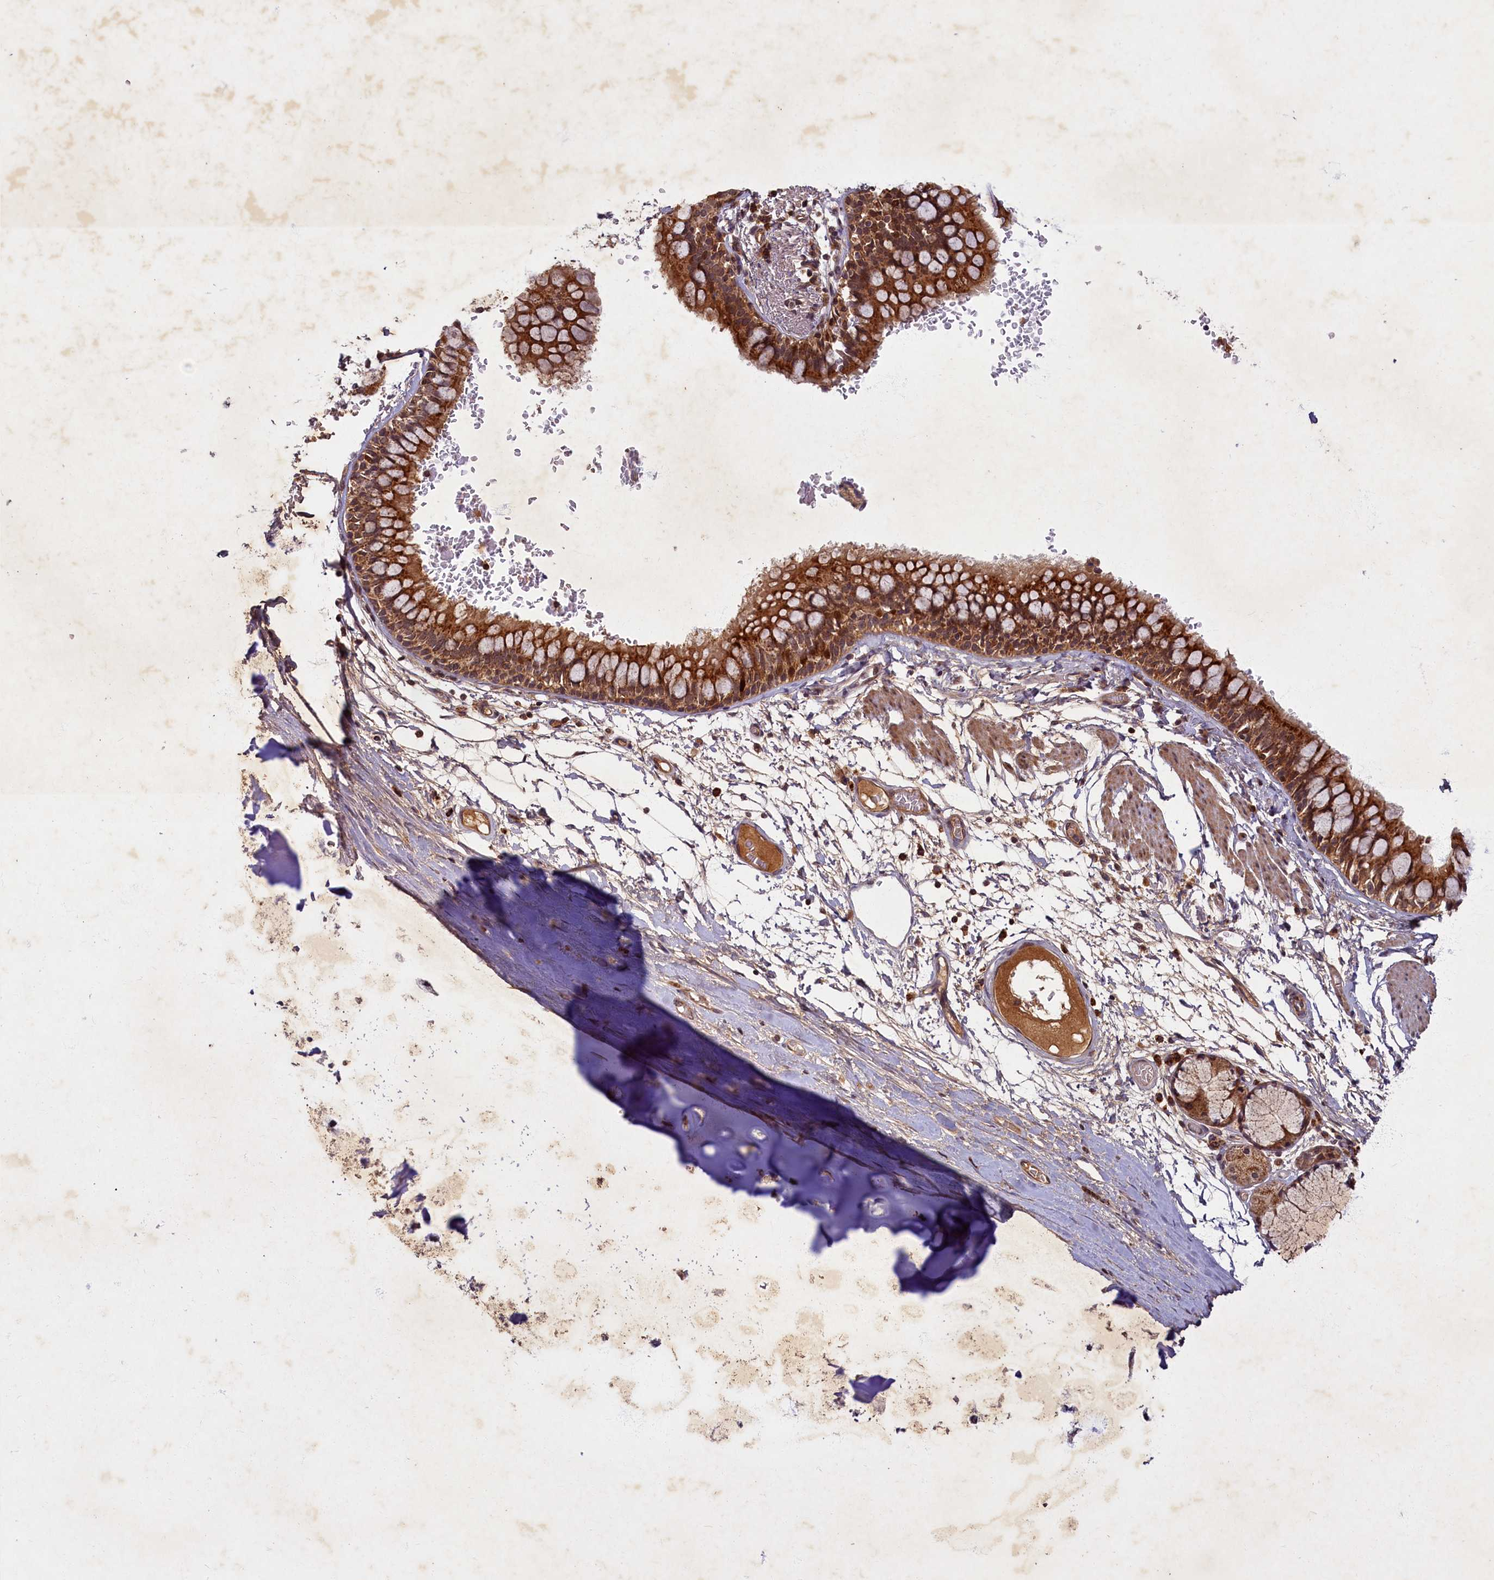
{"staining": {"intensity": "strong", "quantity": ">75%", "location": "cytoplasmic/membranous"}, "tissue": "bronchus", "cell_type": "Respiratory epithelial cells", "image_type": "normal", "snomed": [{"axis": "morphology", "description": "Normal tissue, NOS"}, {"axis": "topography", "description": "Cartilage tissue"}, {"axis": "topography", "description": "Bronchus"}], "caption": "This image reveals unremarkable bronchus stained with immunohistochemistry (IHC) to label a protein in brown. The cytoplasmic/membranous of respiratory epithelial cells show strong positivity for the protein. Nuclei are counter-stained blue.", "gene": "SLC11A2", "patient": {"sex": "female", "age": 36}}